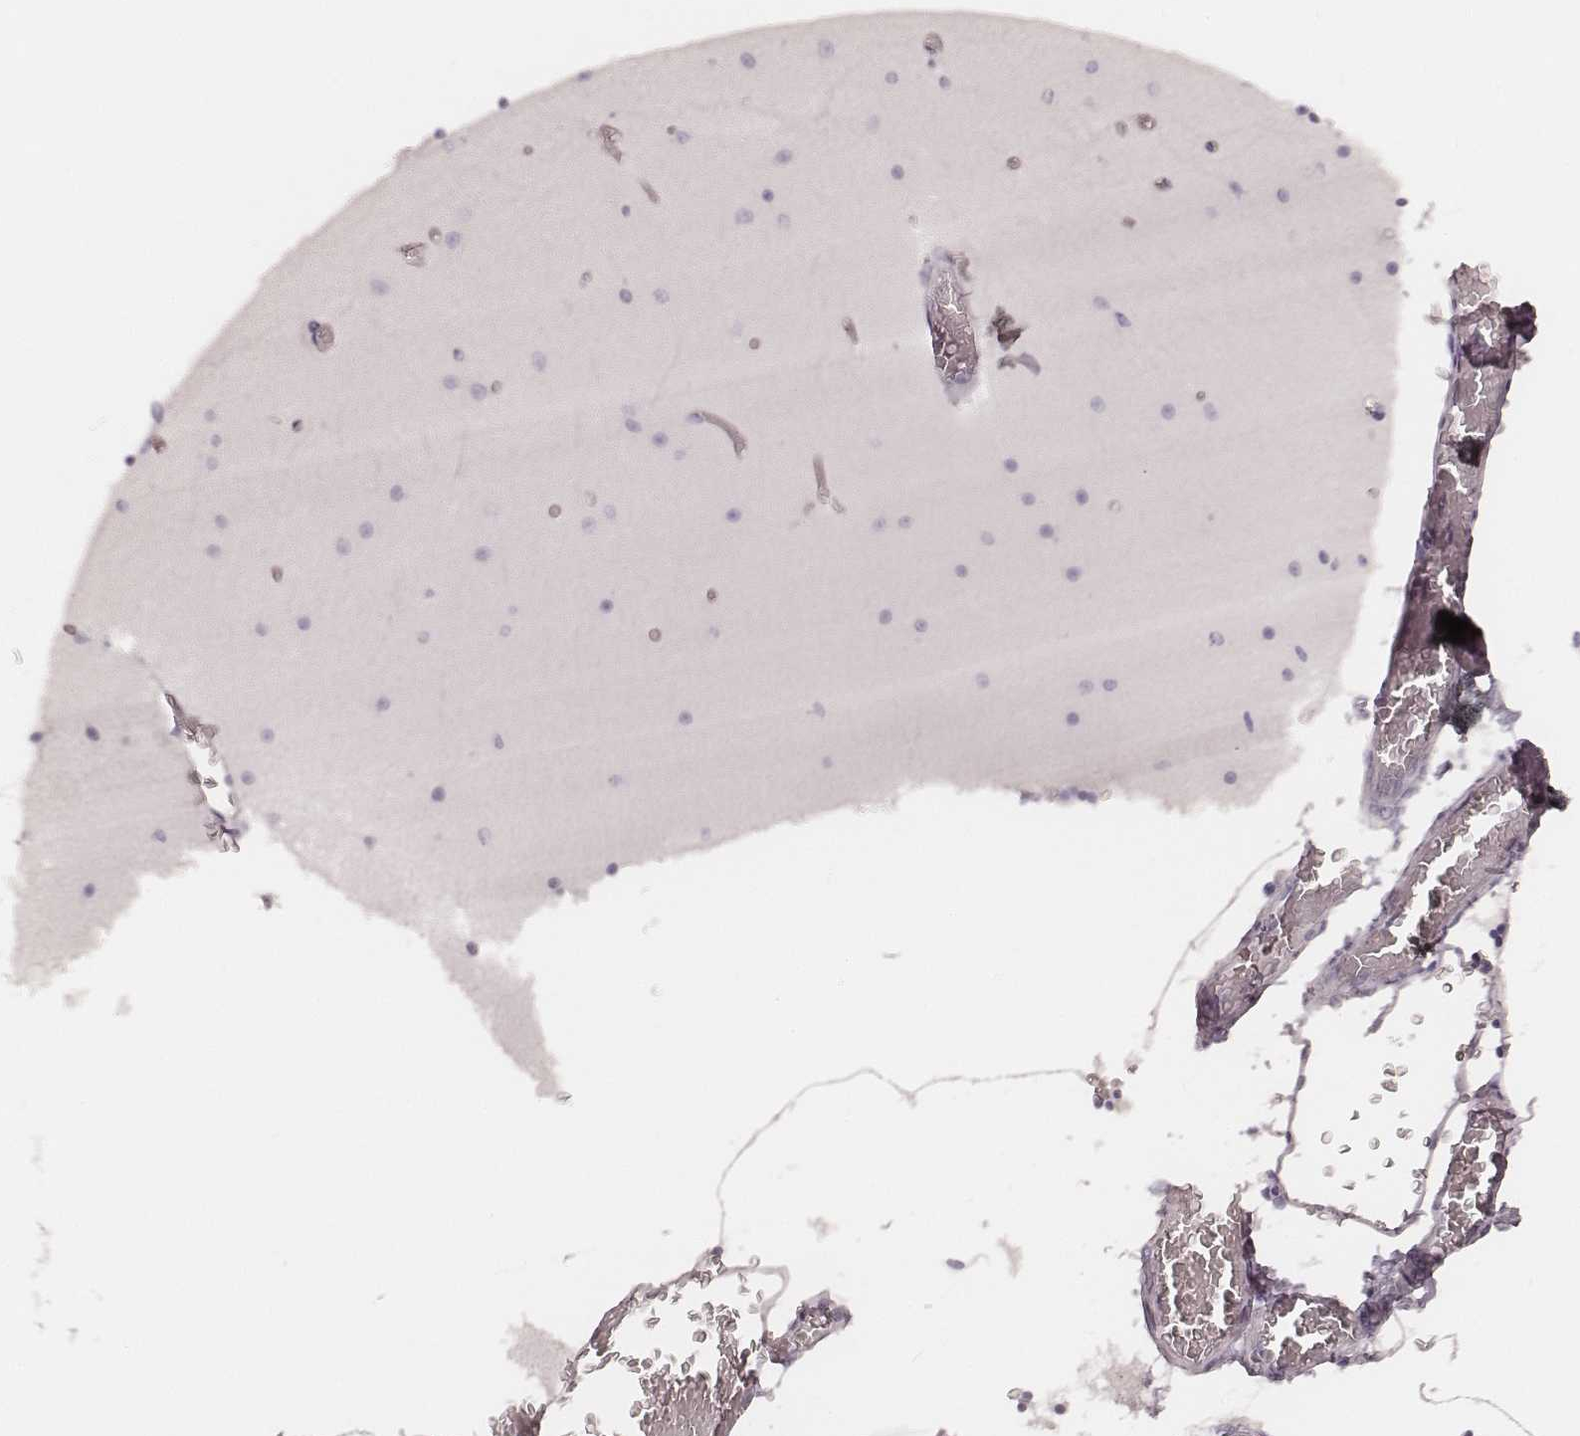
{"staining": {"intensity": "negative", "quantity": "none", "location": "none"}, "tissue": "cerebellum", "cell_type": "Cells in granular layer", "image_type": "normal", "snomed": [{"axis": "morphology", "description": "Normal tissue, NOS"}, {"axis": "topography", "description": "Cerebellum"}], "caption": "Micrograph shows no significant protein staining in cells in granular layer of benign cerebellum. (Stains: DAB IHC with hematoxylin counter stain, Microscopy: brightfield microscopy at high magnification).", "gene": "KRT72", "patient": {"sex": "female", "age": 28}}